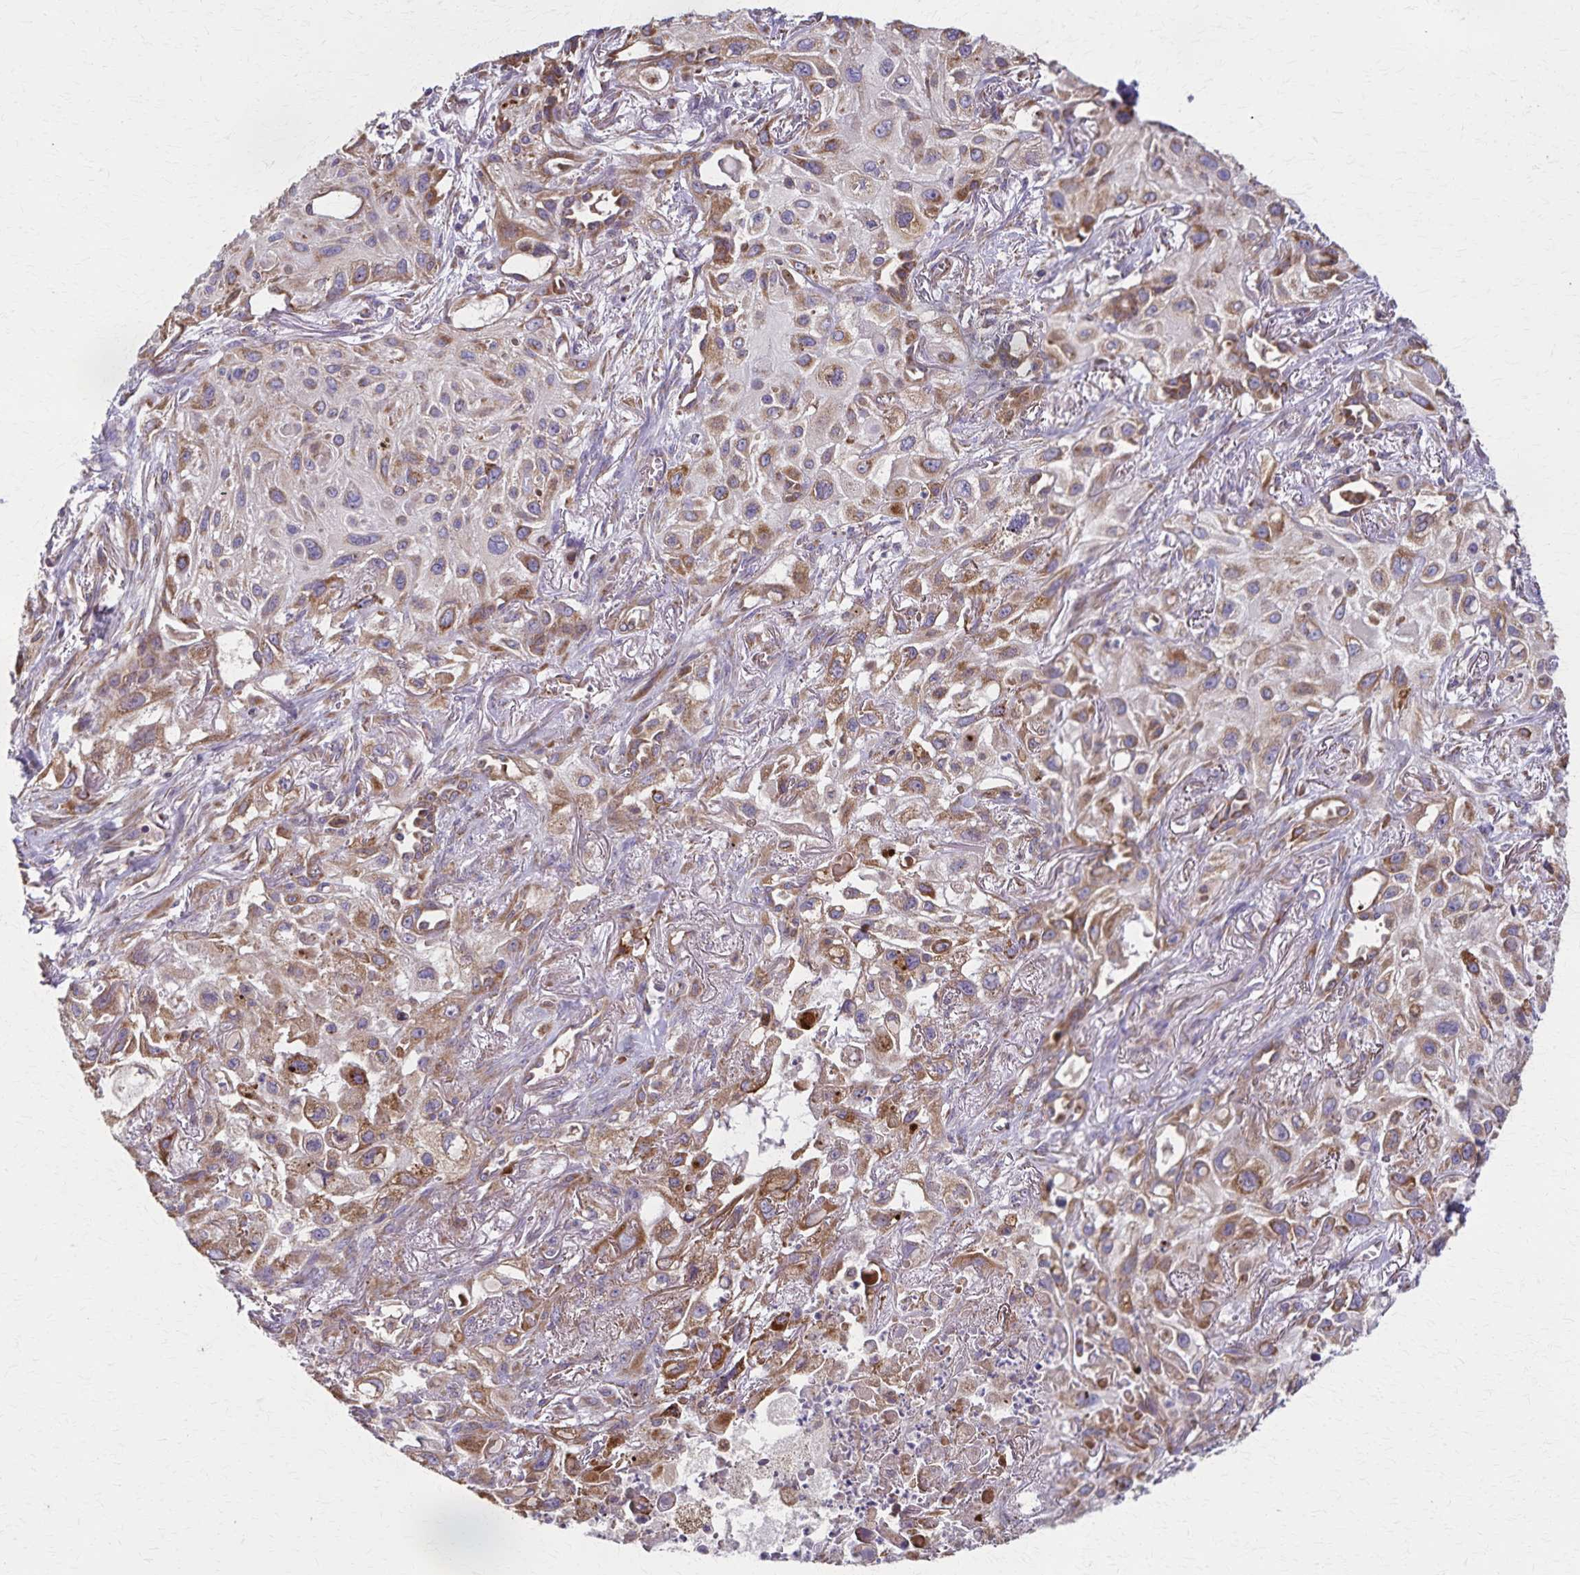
{"staining": {"intensity": "moderate", "quantity": ">75%", "location": "cytoplasmic/membranous"}, "tissue": "lung cancer", "cell_type": "Tumor cells", "image_type": "cancer", "snomed": [{"axis": "morphology", "description": "Squamous cell carcinoma, NOS"}, {"axis": "topography", "description": "Lung"}], "caption": "A high-resolution image shows IHC staining of lung cancer (squamous cell carcinoma), which reveals moderate cytoplasmic/membranous expression in approximately >75% of tumor cells. Nuclei are stained in blue.", "gene": "RNF10", "patient": {"sex": "male", "age": 71}}